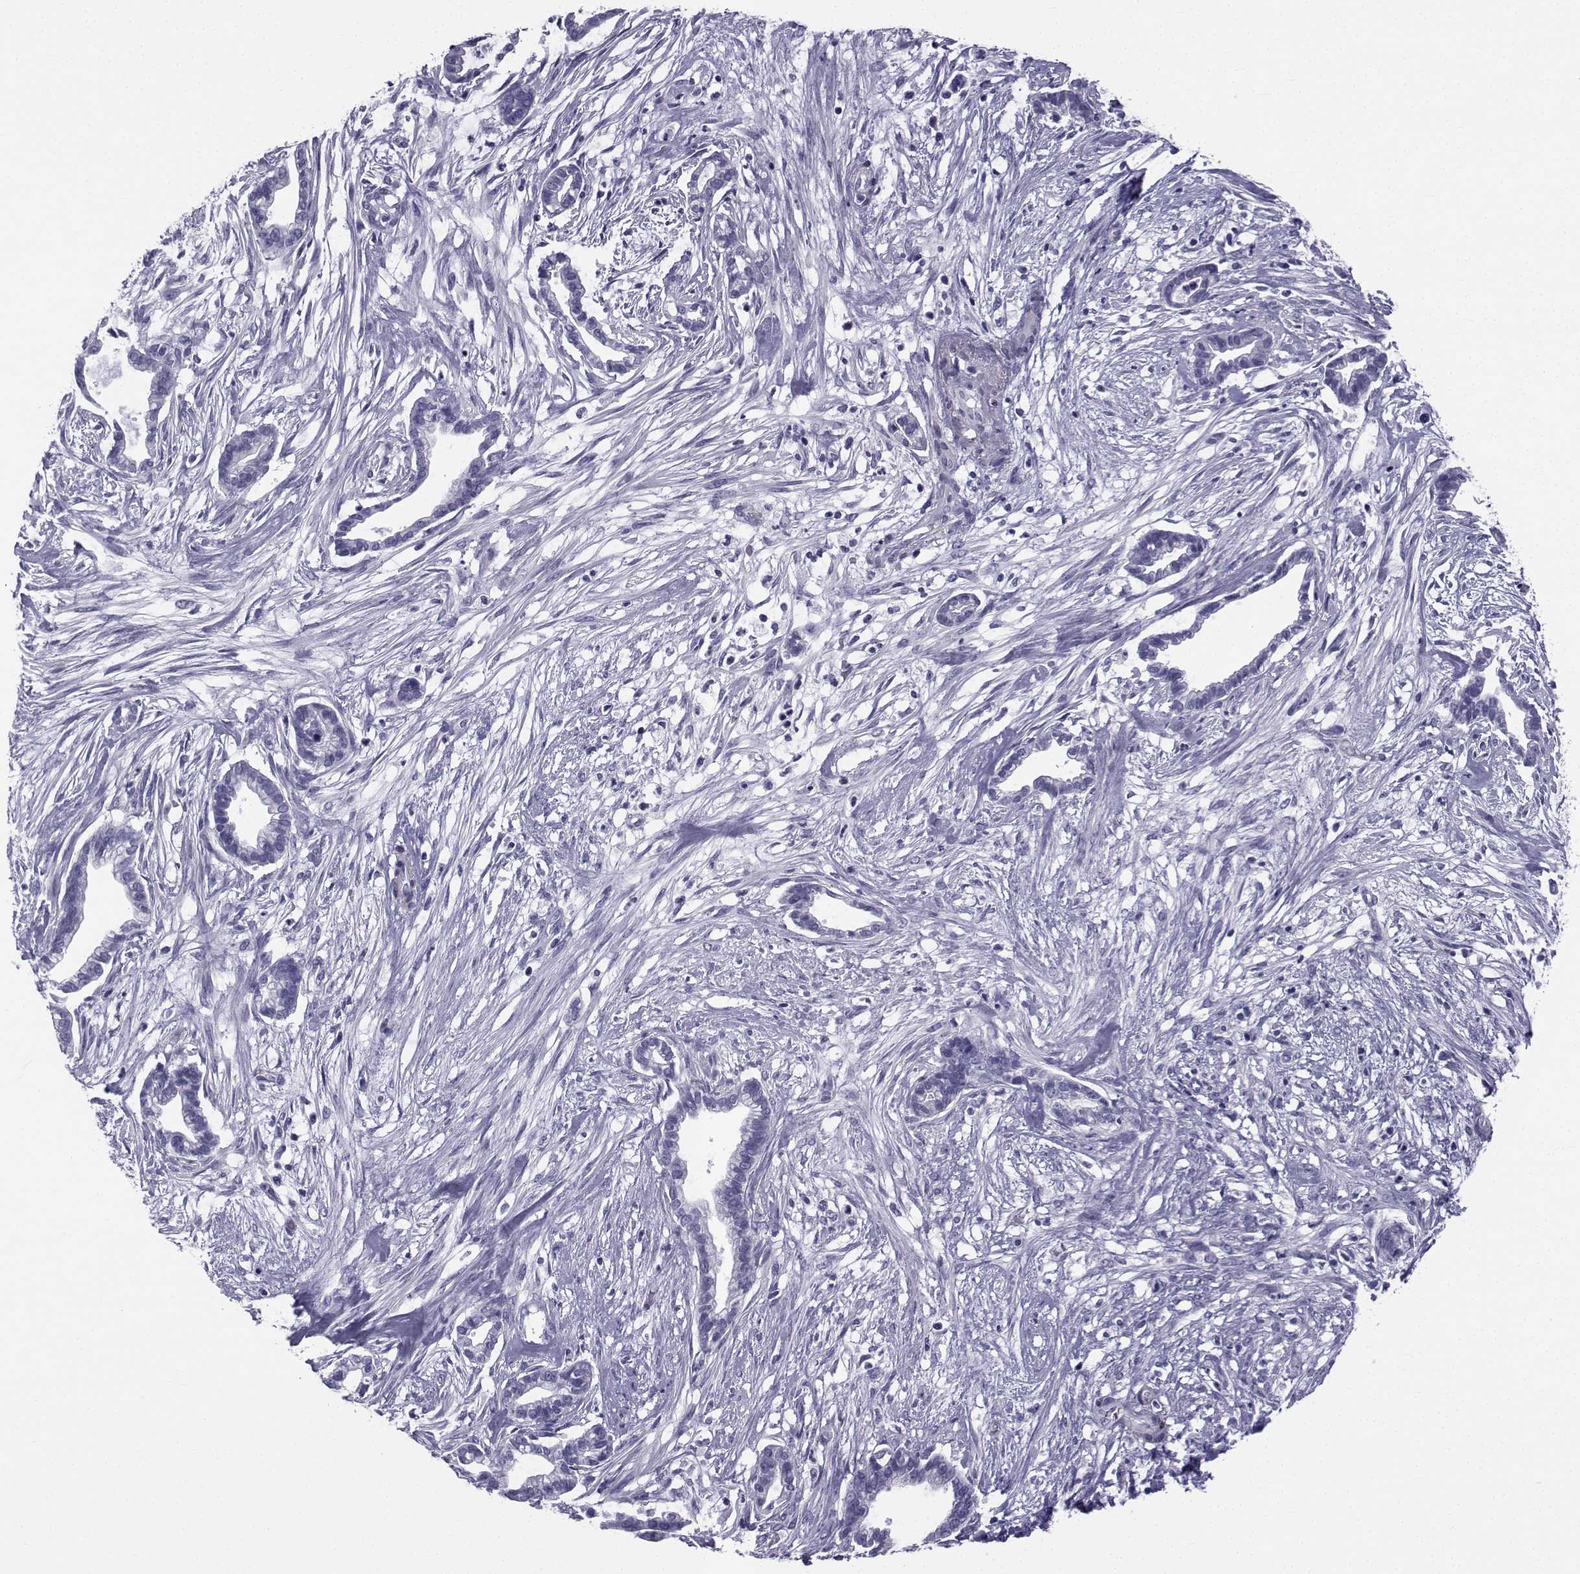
{"staining": {"intensity": "negative", "quantity": "none", "location": "none"}, "tissue": "cervical cancer", "cell_type": "Tumor cells", "image_type": "cancer", "snomed": [{"axis": "morphology", "description": "Adenocarcinoma, NOS"}, {"axis": "topography", "description": "Cervix"}], "caption": "This is an IHC image of human cervical cancer. There is no staining in tumor cells.", "gene": "SPANXD", "patient": {"sex": "female", "age": 62}}